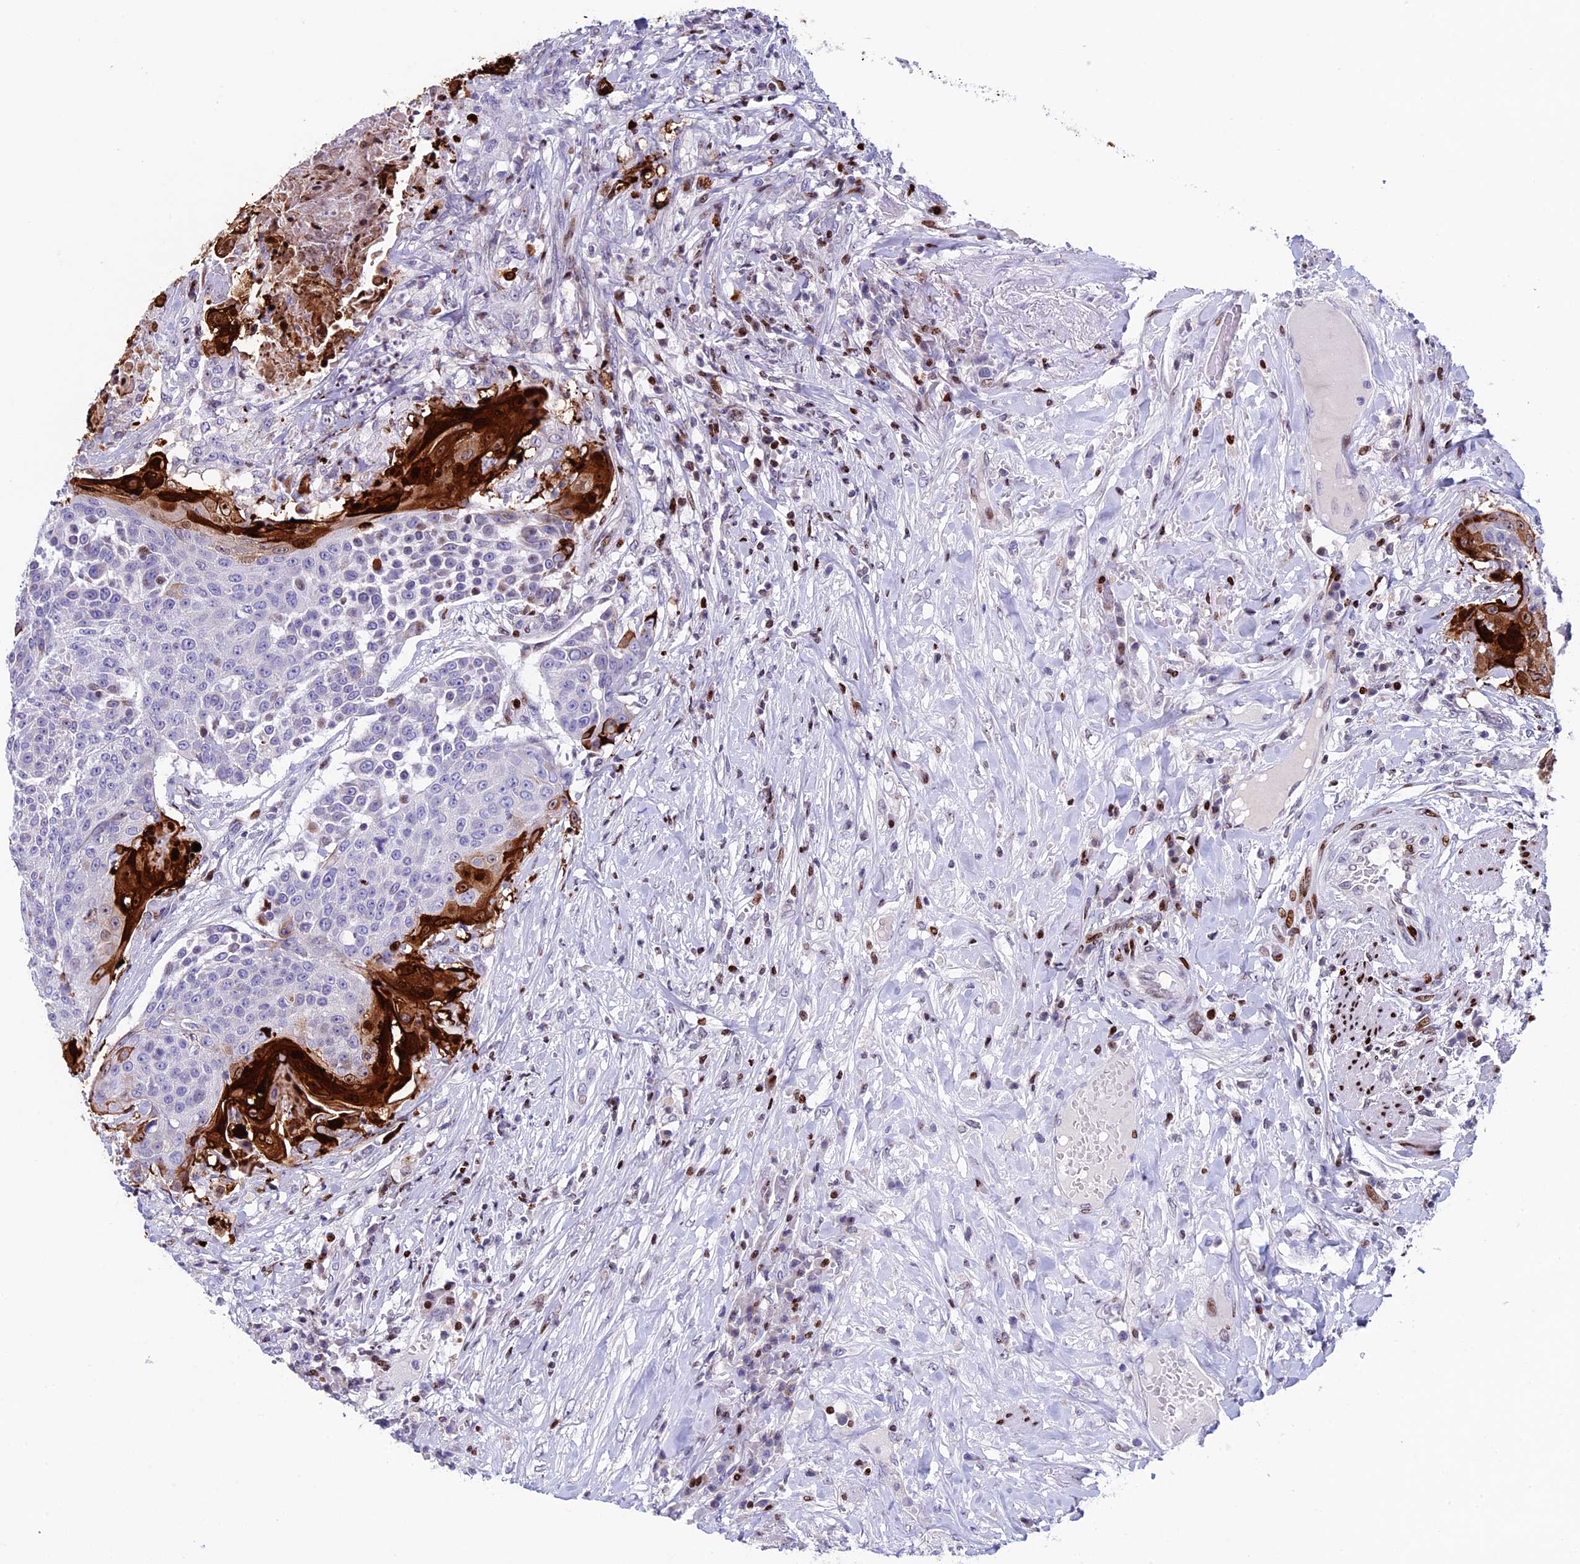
{"staining": {"intensity": "strong", "quantity": "<25%", "location": "cytoplasmic/membranous,nuclear"}, "tissue": "urothelial cancer", "cell_type": "Tumor cells", "image_type": "cancer", "snomed": [{"axis": "morphology", "description": "Urothelial carcinoma, High grade"}, {"axis": "topography", "description": "Urinary bladder"}], "caption": "Protein analysis of high-grade urothelial carcinoma tissue exhibits strong cytoplasmic/membranous and nuclear staining in about <25% of tumor cells.", "gene": "BTBD3", "patient": {"sex": "female", "age": 63}}